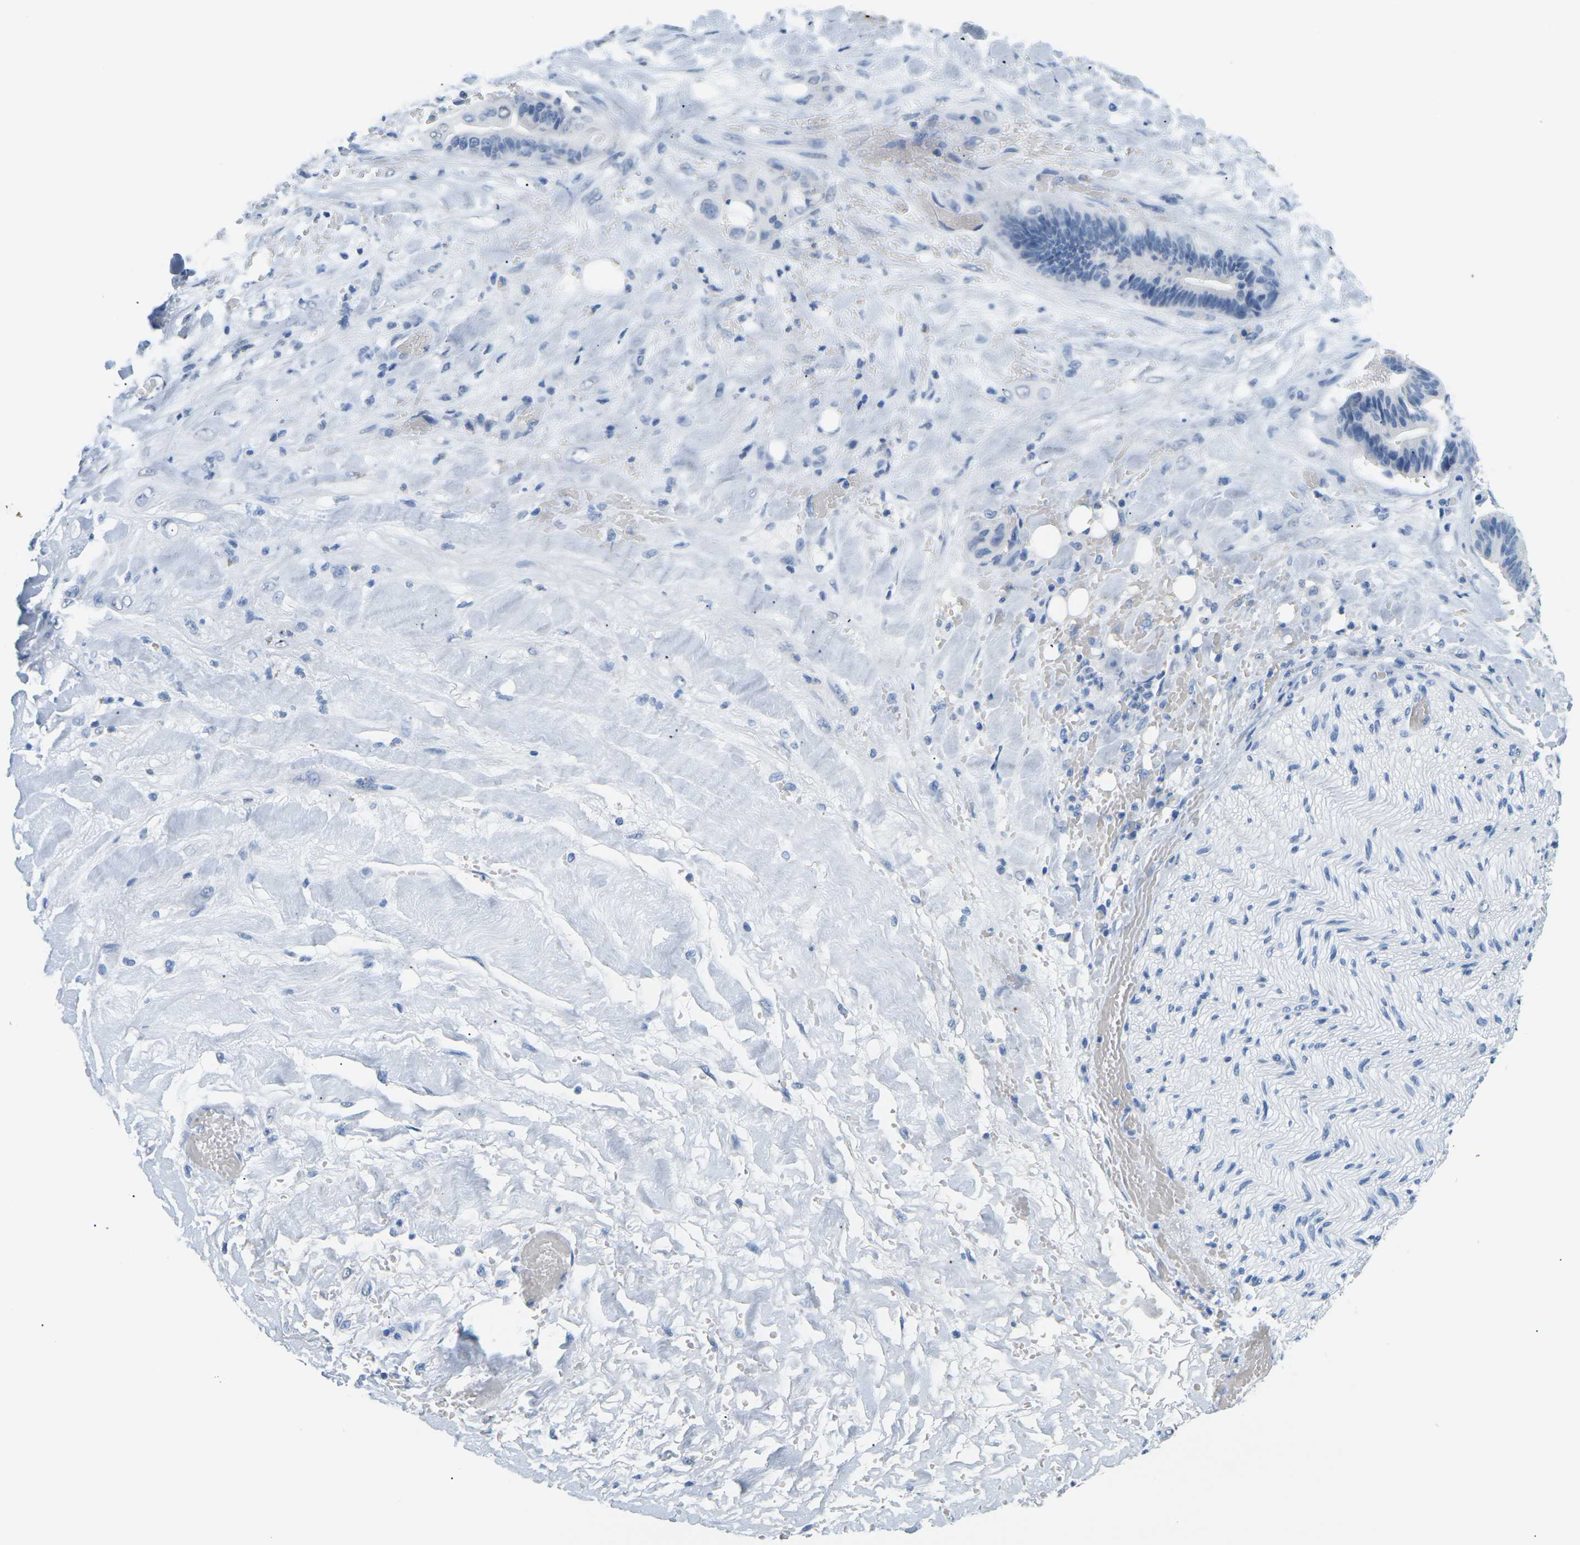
{"staining": {"intensity": "negative", "quantity": "none", "location": "none"}, "tissue": "liver cancer", "cell_type": "Tumor cells", "image_type": "cancer", "snomed": [{"axis": "morphology", "description": "Cholangiocarcinoma"}, {"axis": "topography", "description": "Liver"}], "caption": "Immunohistochemistry (IHC) histopathology image of cholangiocarcinoma (liver) stained for a protein (brown), which displays no expression in tumor cells. Brightfield microscopy of immunohistochemistry stained with DAB (3,3'-diaminobenzidine) (brown) and hematoxylin (blue), captured at high magnification.", "gene": "CTAG1A", "patient": {"sex": "female", "age": 61}}